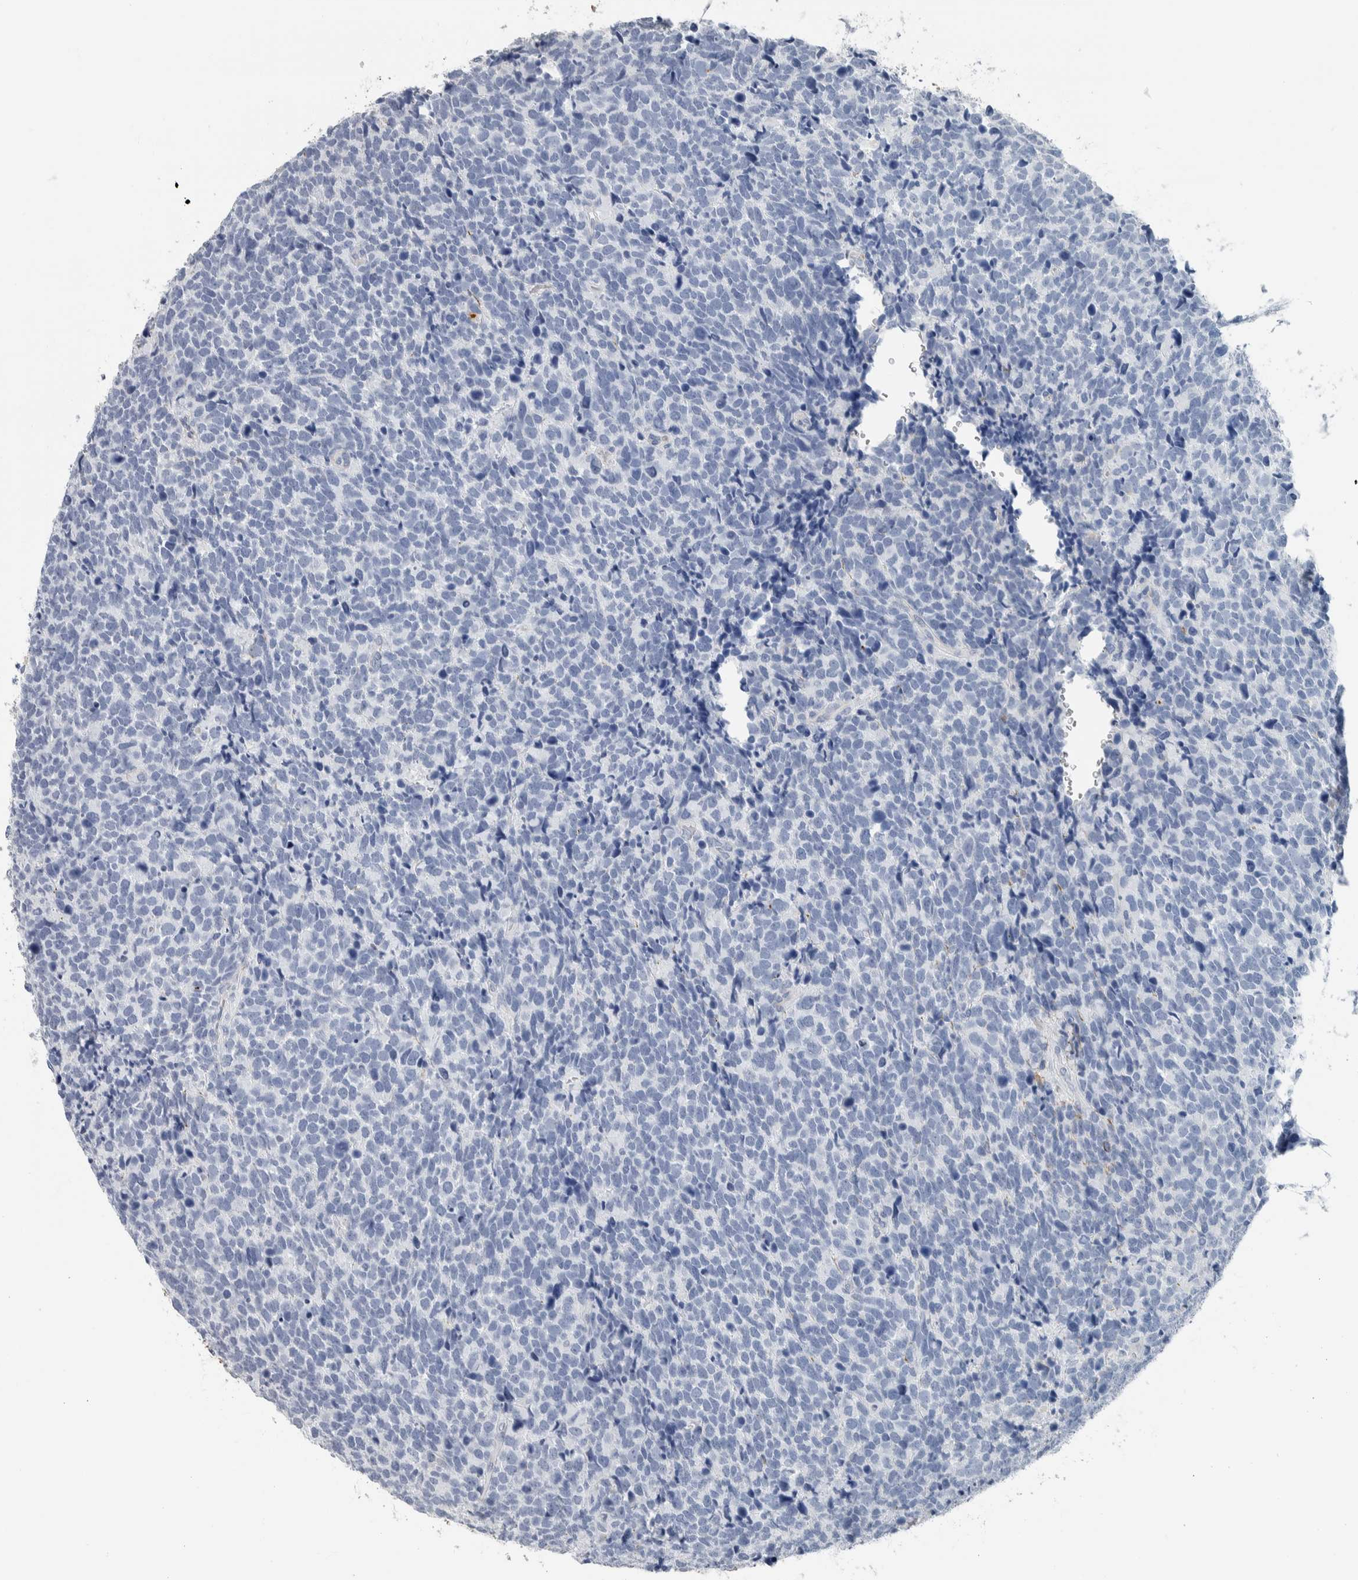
{"staining": {"intensity": "negative", "quantity": "none", "location": "none"}, "tissue": "urothelial cancer", "cell_type": "Tumor cells", "image_type": "cancer", "snomed": [{"axis": "morphology", "description": "Urothelial carcinoma, High grade"}, {"axis": "topography", "description": "Urinary bladder"}], "caption": "Tumor cells show no significant staining in high-grade urothelial carcinoma.", "gene": "NEFM", "patient": {"sex": "female", "age": 82}}